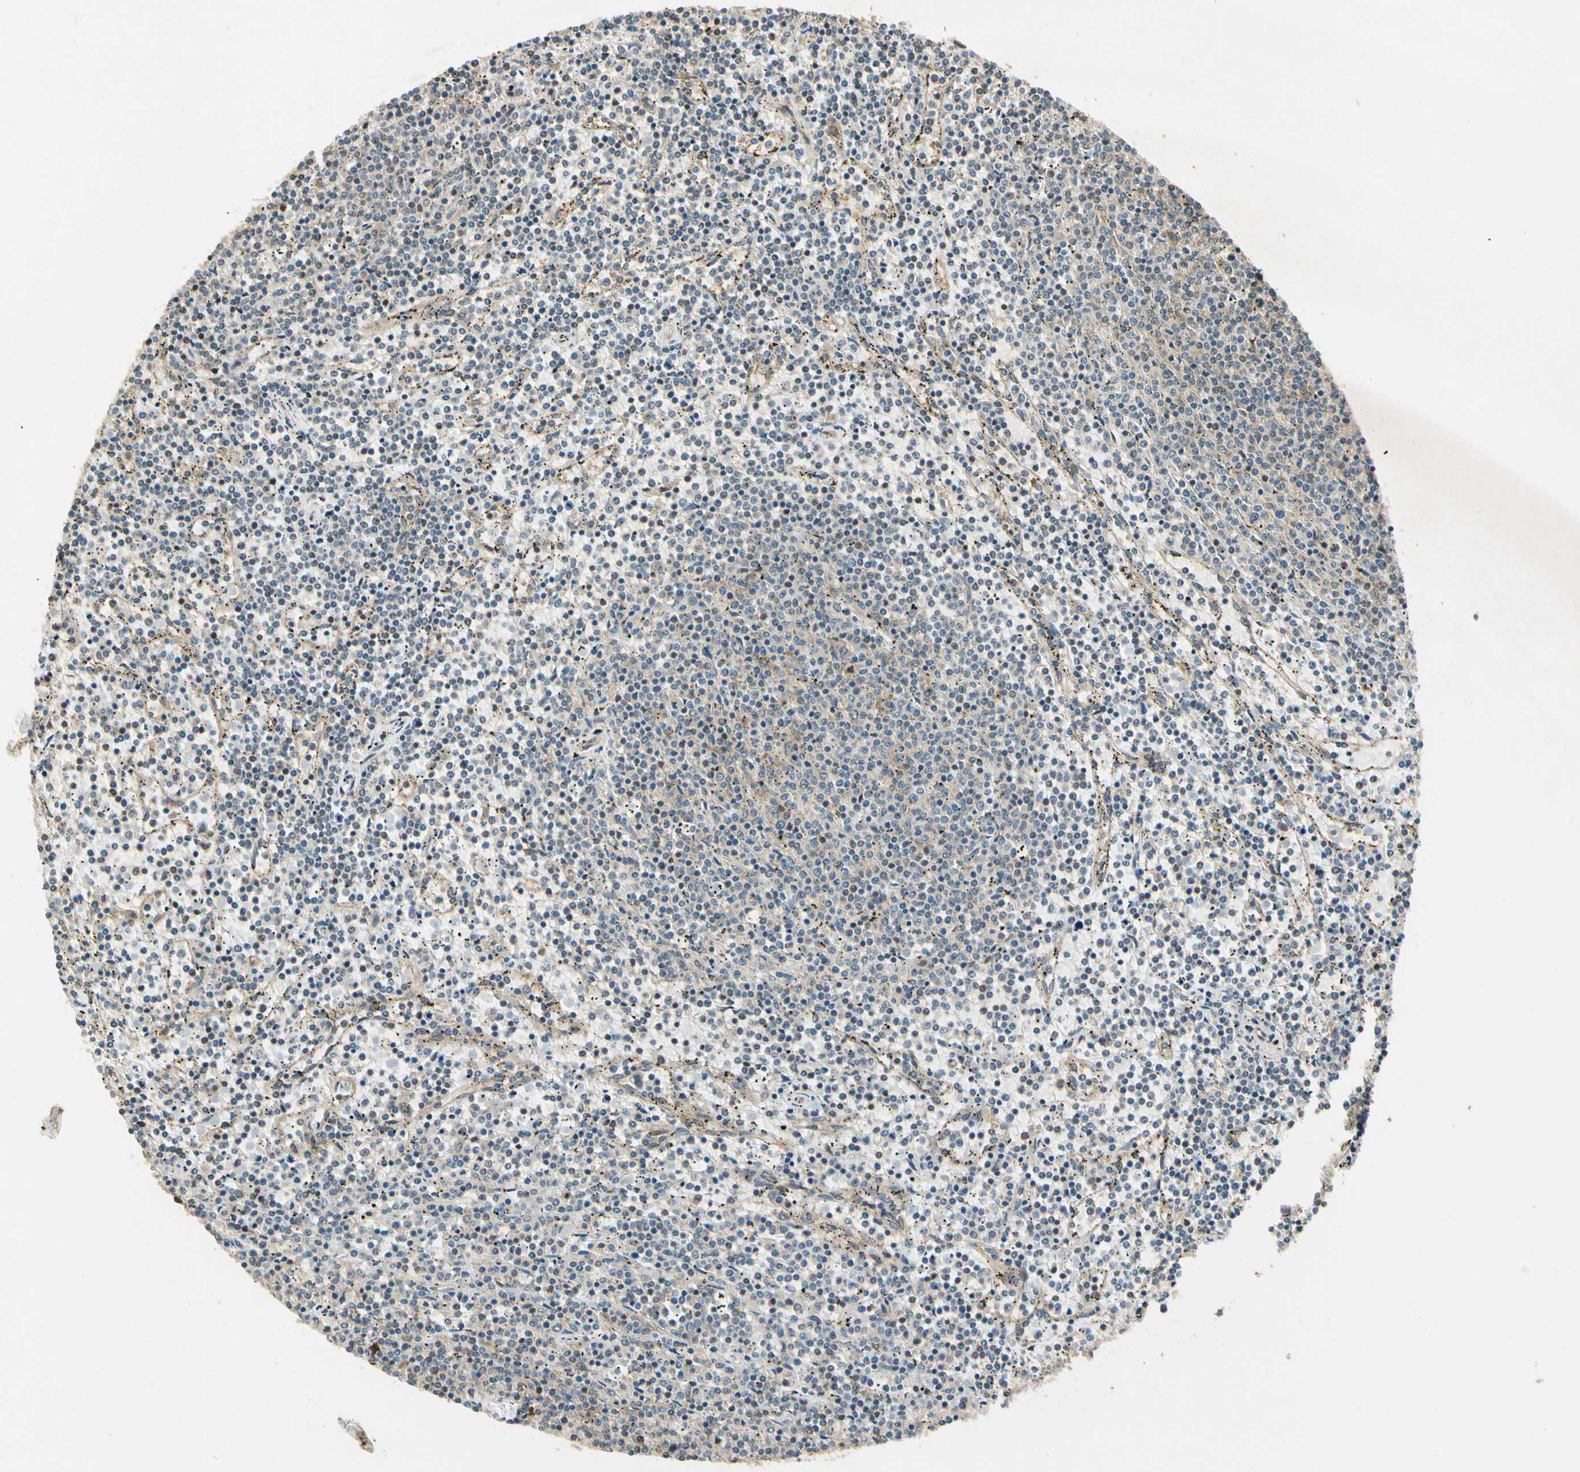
{"staining": {"intensity": "weak", "quantity": "25%-75%", "location": "cytoplasmic/membranous"}, "tissue": "lymphoma", "cell_type": "Tumor cells", "image_type": "cancer", "snomed": [{"axis": "morphology", "description": "Malignant lymphoma, non-Hodgkin's type, Low grade"}, {"axis": "topography", "description": "Spleen"}], "caption": "Immunohistochemical staining of lymphoma demonstrates low levels of weak cytoplasmic/membranous staining in approximately 25%-75% of tumor cells.", "gene": "EIF1AX", "patient": {"sex": "female", "age": 50}}